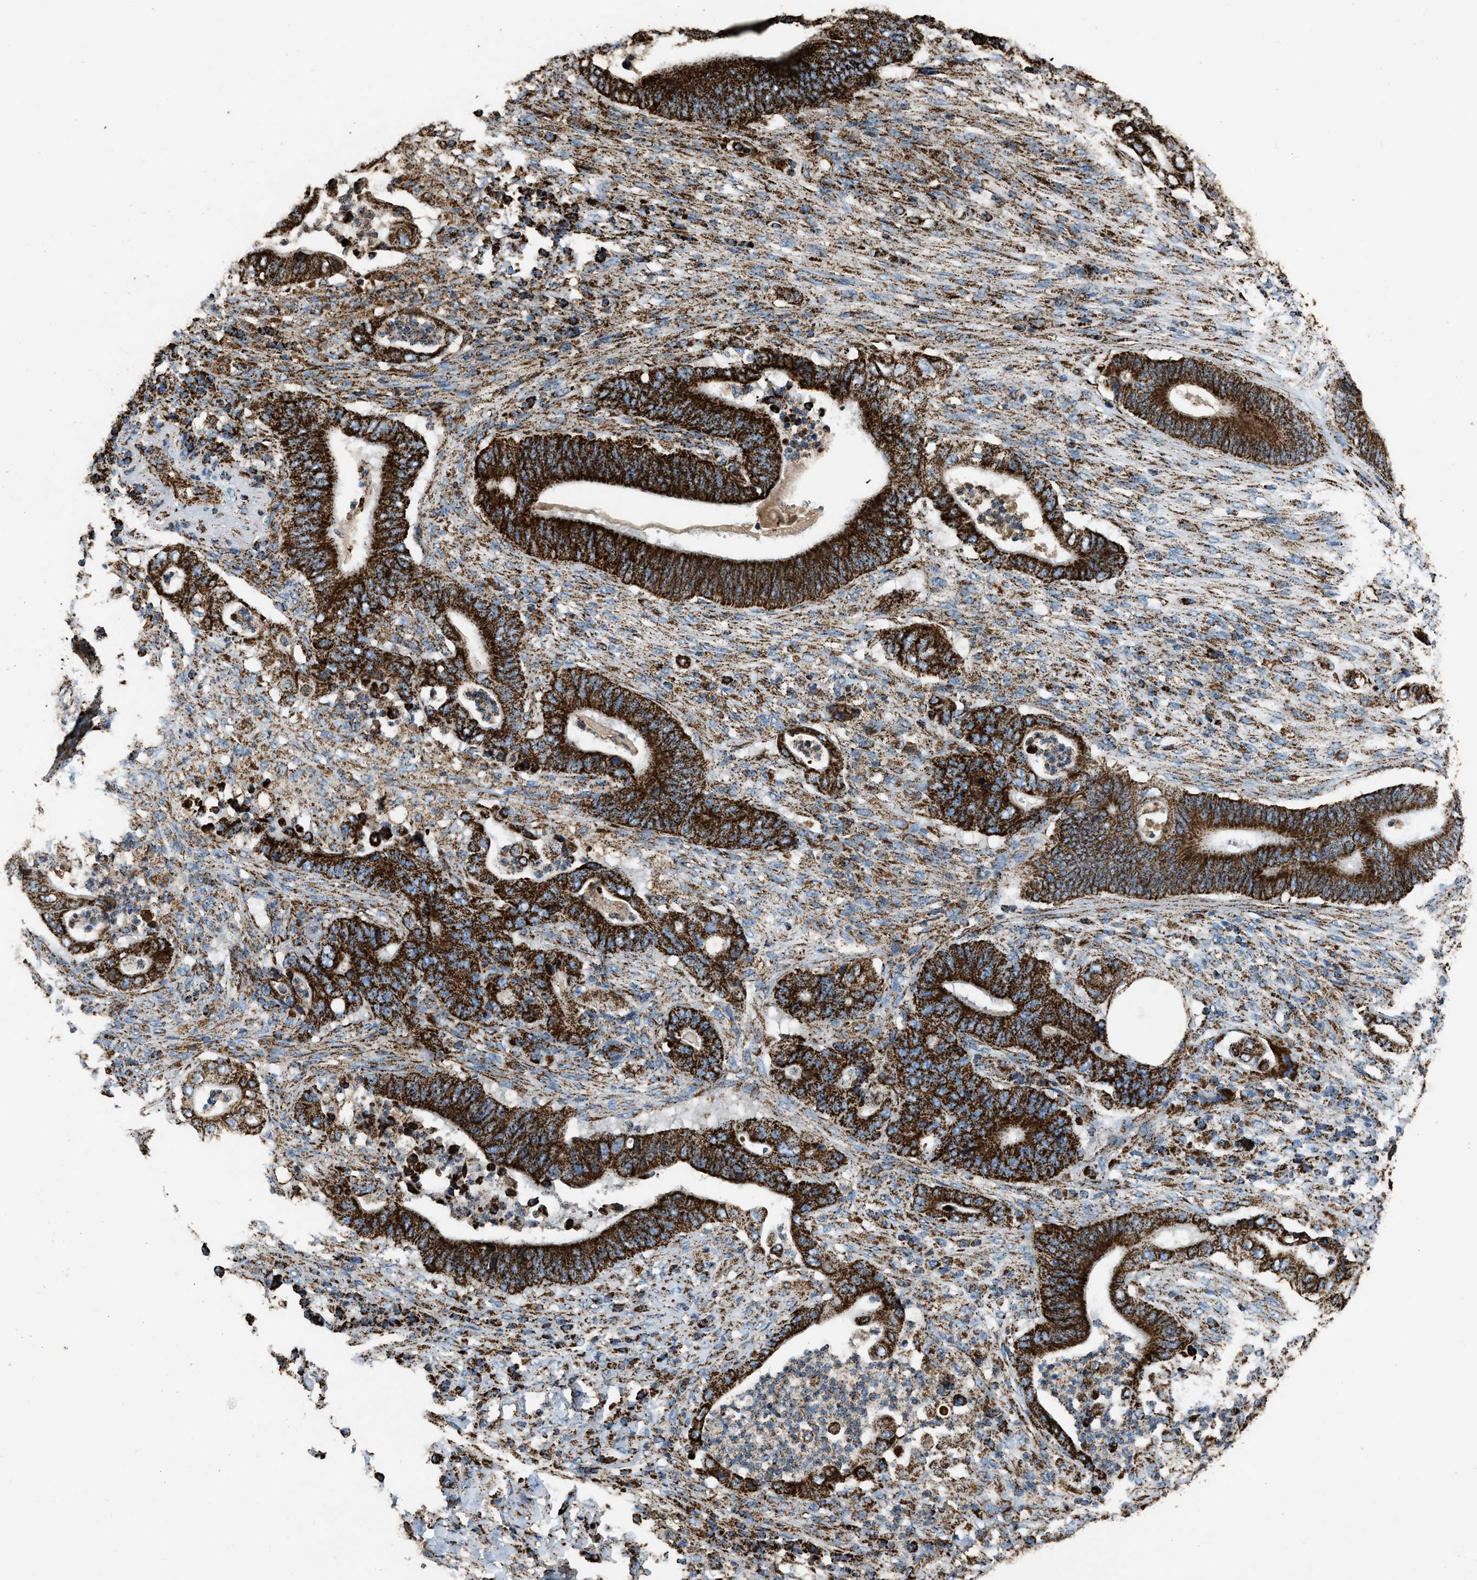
{"staining": {"intensity": "strong", "quantity": ">75%", "location": "cytoplasmic/membranous"}, "tissue": "stomach cancer", "cell_type": "Tumor cells", "image_type": "cancer", "snomed": [{"axis": "morphology", "description": "Adenocarcinoma, NOS"}, {"axis": "topography", "description": "Stomach"}], "caption": "IHC image of neoplastic tissue: human adenocarcinoma (stomach) stained using IHC exhibits high levels of strong protein expression localized specifically in the cytoplasmic/membranous of tumor cells, appearing as a cytoplasmic/membranous brown color.", "gene": "MDH2", "patient": {"sex": "female", "age": 73}}